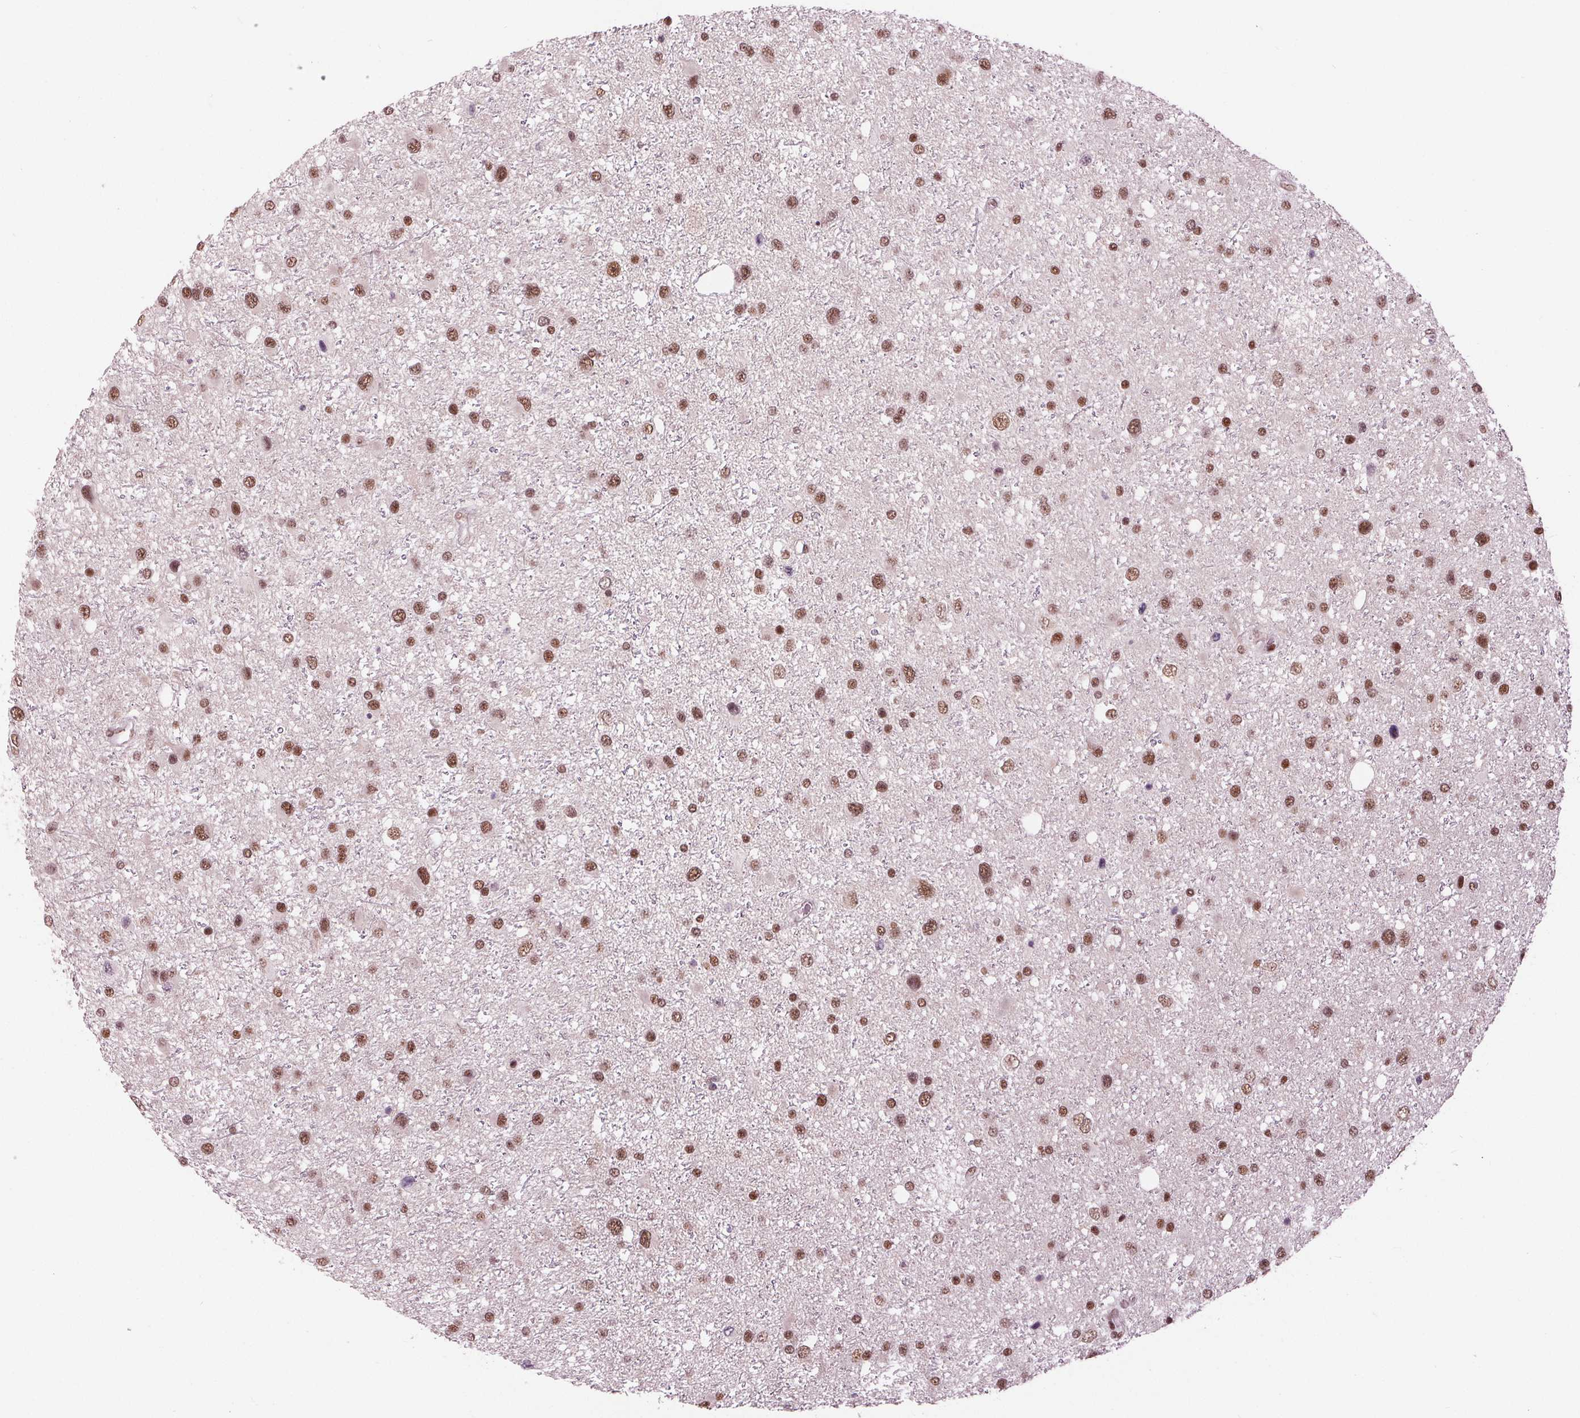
{"staining": {"intensity": "moderate", "quantity": ">75%", "location": "nuclear"}, "tissue": "glioma", "cell_type": "Tumor cells", "image_type": "cancer", "snomed": [{"axis": "morphology", "description": "Glioma, malignant, Low grade"}, {"axis": "topography", "description": "Brain"}], "caption": "IHC of human low-grade glioma (malignant) displays medium levels of moderate nuclear expression in approximately >75% of tumor cells.", "gene": "LSM2", "patient": {"sex": "female", "age": 32}}